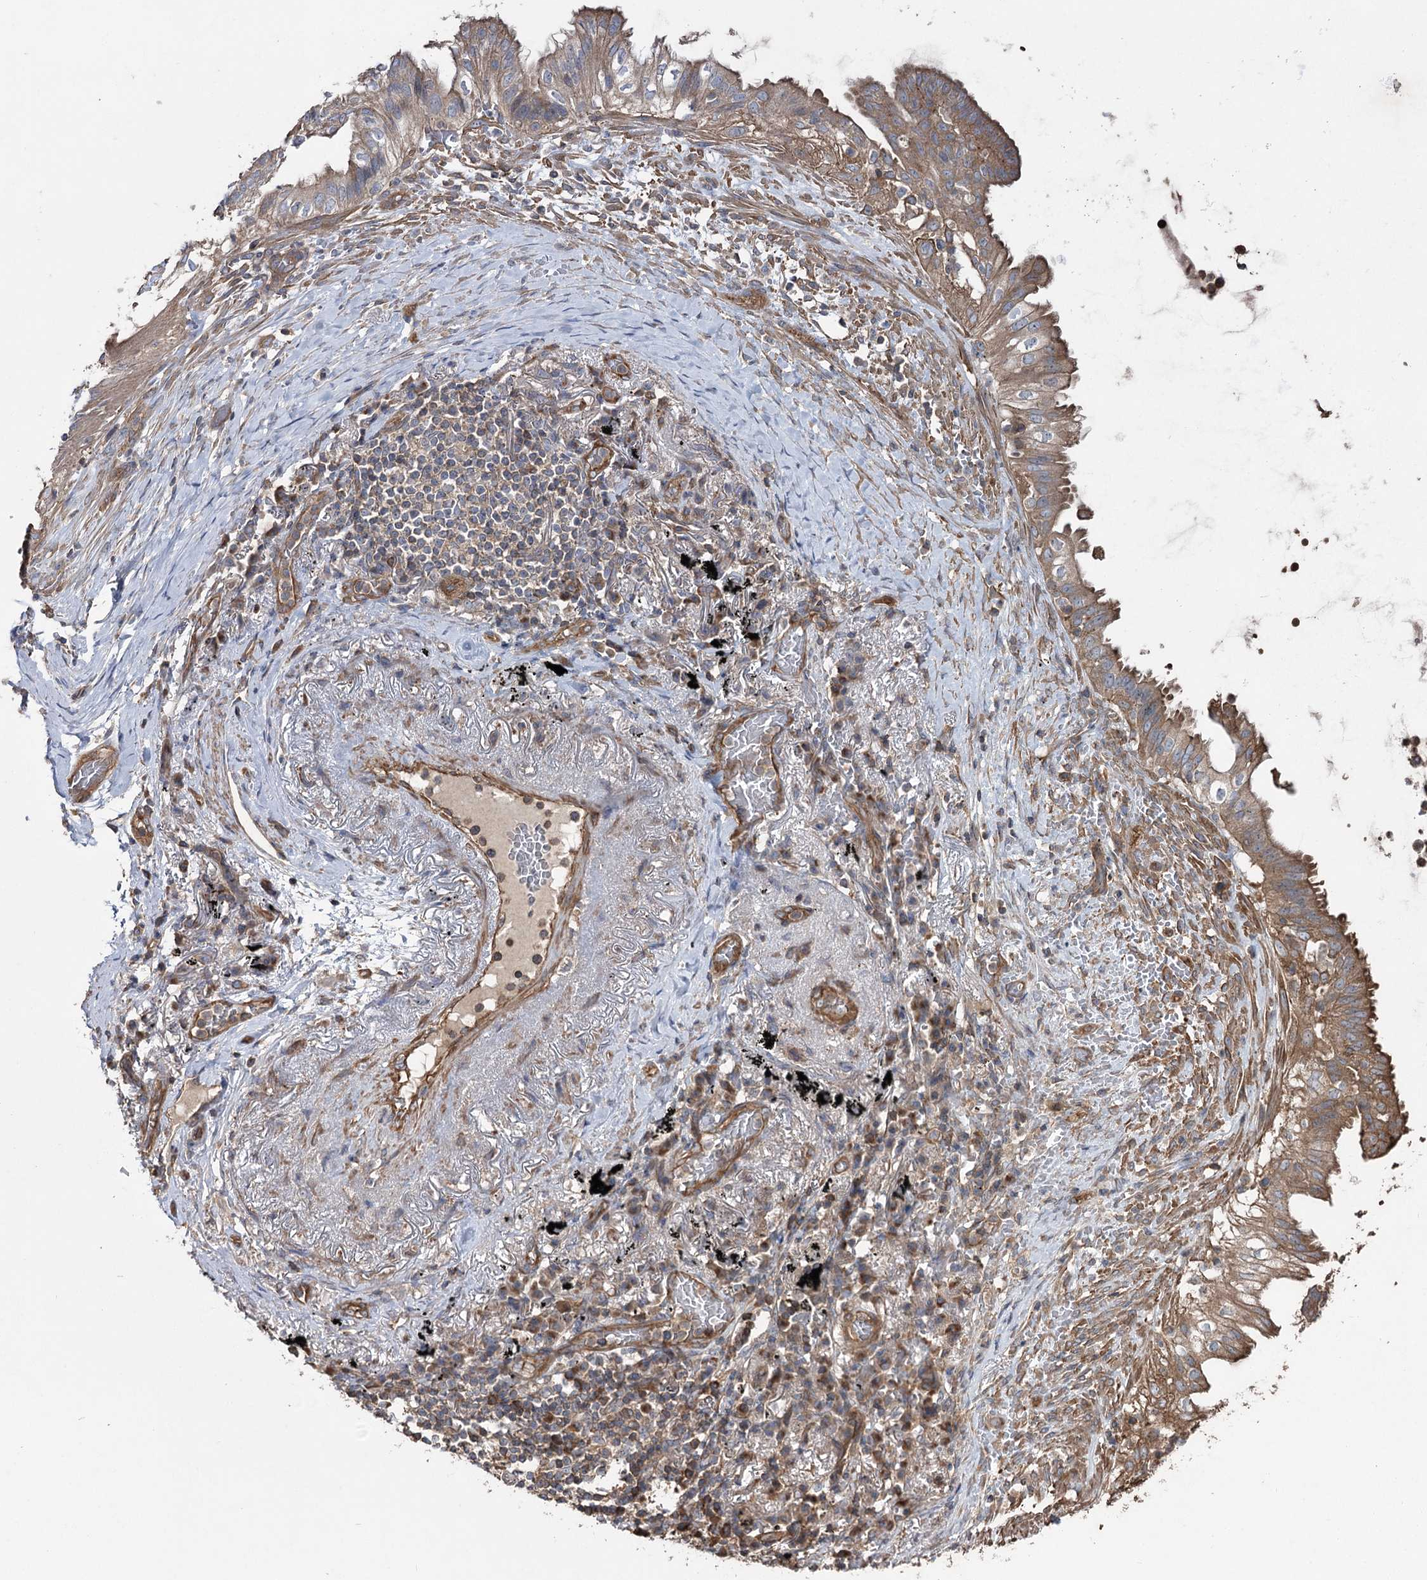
{"staining": {"intensity": "moderate", "quantity": "<25%", "location": "cytoplasmic/membranous"}, "tissue": "lung cancer", "cell_type": "Tumor cells", "image_type": "cancer", "snomed": [{"axis": "morphology", "description": "Adenocarcinoma, NOS"}, {"axis": "topography", "description": "Lung"}], "caption": "Lung adenocarcinoma tissue displays moderate cytoplasmic/membranous positivity in about <25% of tumor cells, visualized by immunohistochemistry.", "gene": "LARS2", "patient": {"sex": "female", "age": 70}}